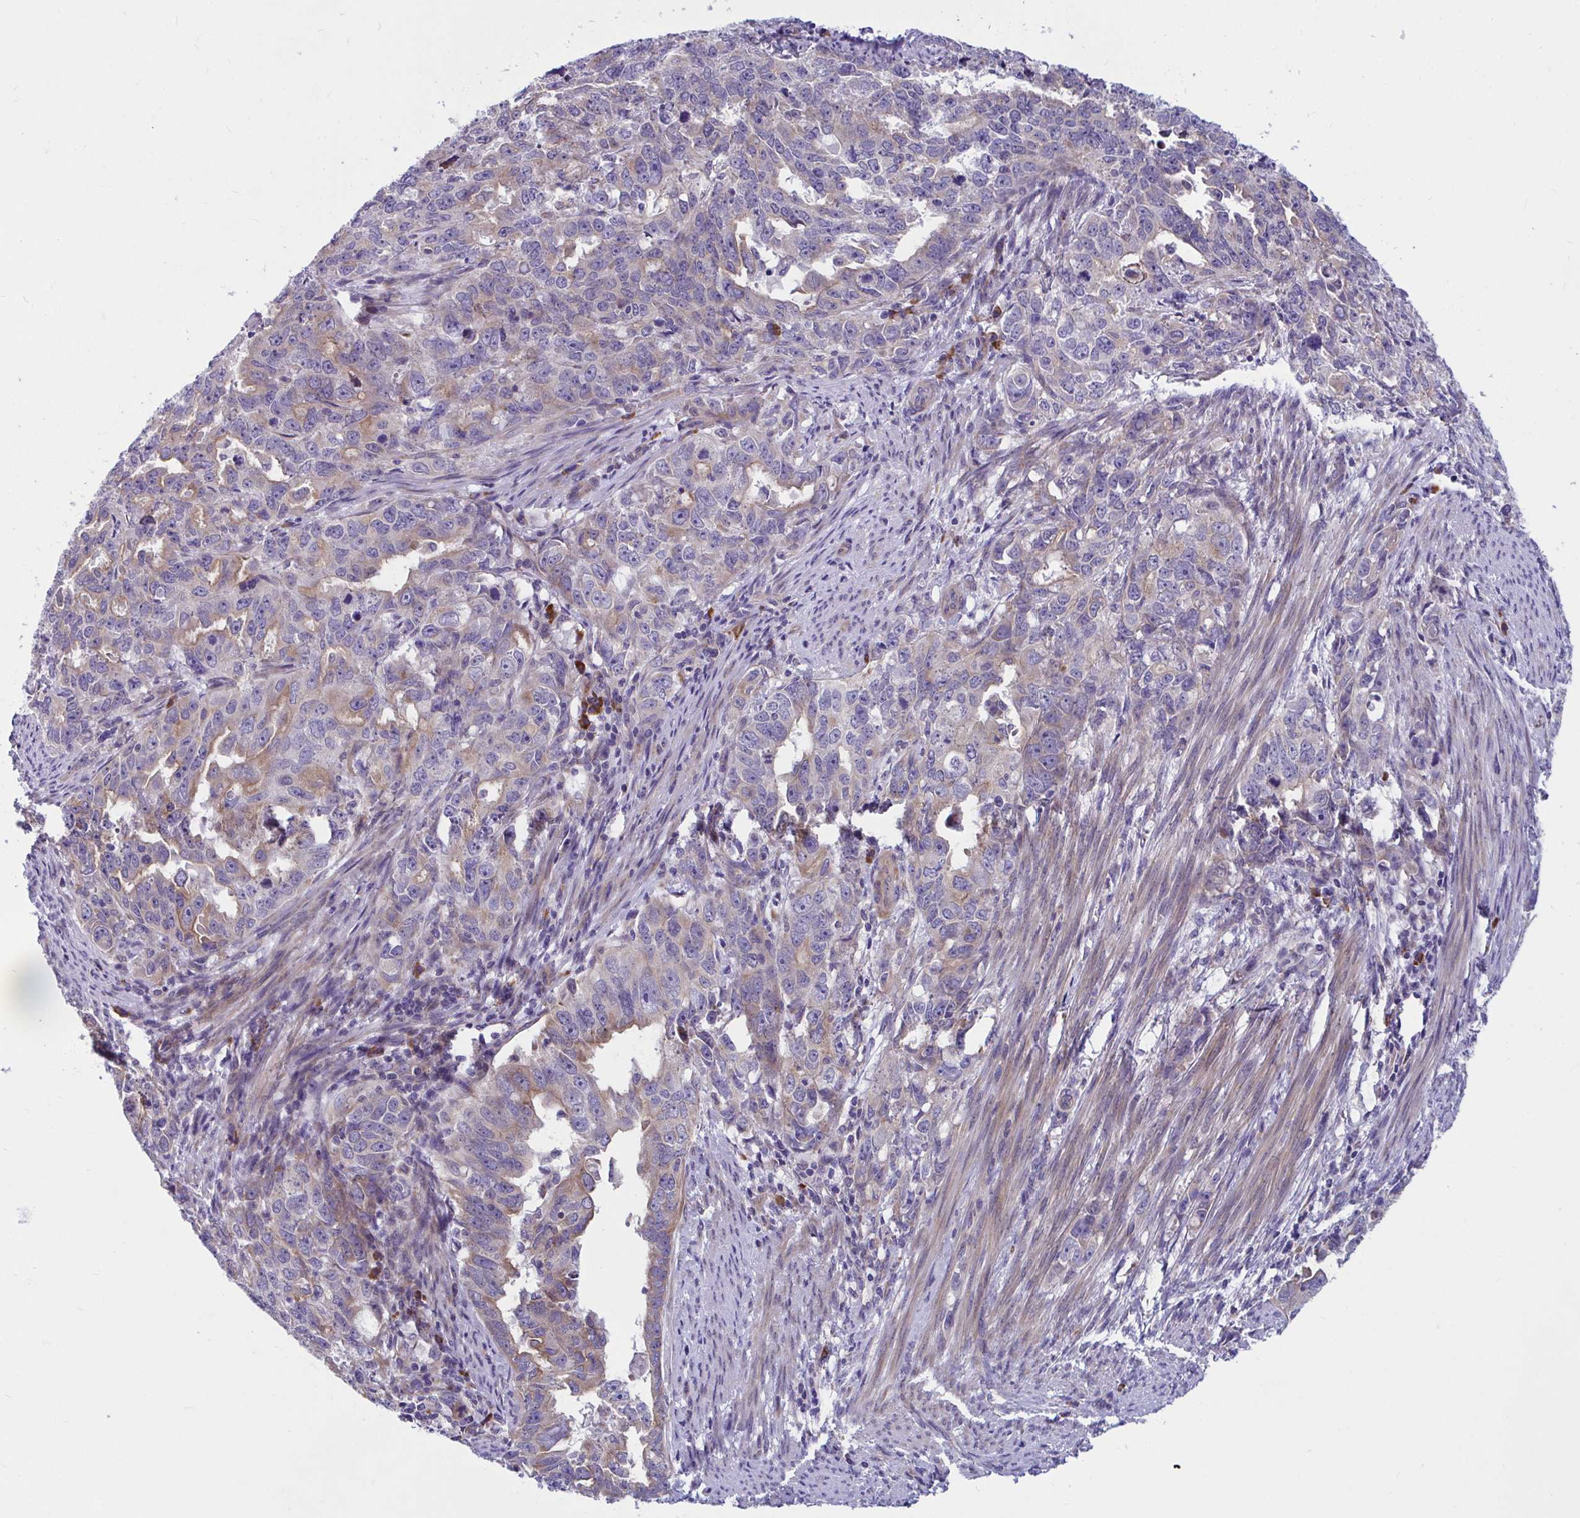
{"staining": {"intensity": "weak", "quantity": "25%-75%", "location": "cytoplasmic/membranous"}, "tissue": "endometrial cancer", "cell_type": "Tumor cells", "image_type": "cancer", "snomed": [{"axis": "morphology", "description": "Adenocarcinoma, NOS"}, {"axis": "topography", "description": "Endometrium"}], "caption": "Weak cytoplasmic/membranous protein expression is present in about 25%-75% of tumor cells in endometrial cancer.", "gene": "WBP1", "patient": {"sex": "female", "age": 65}}